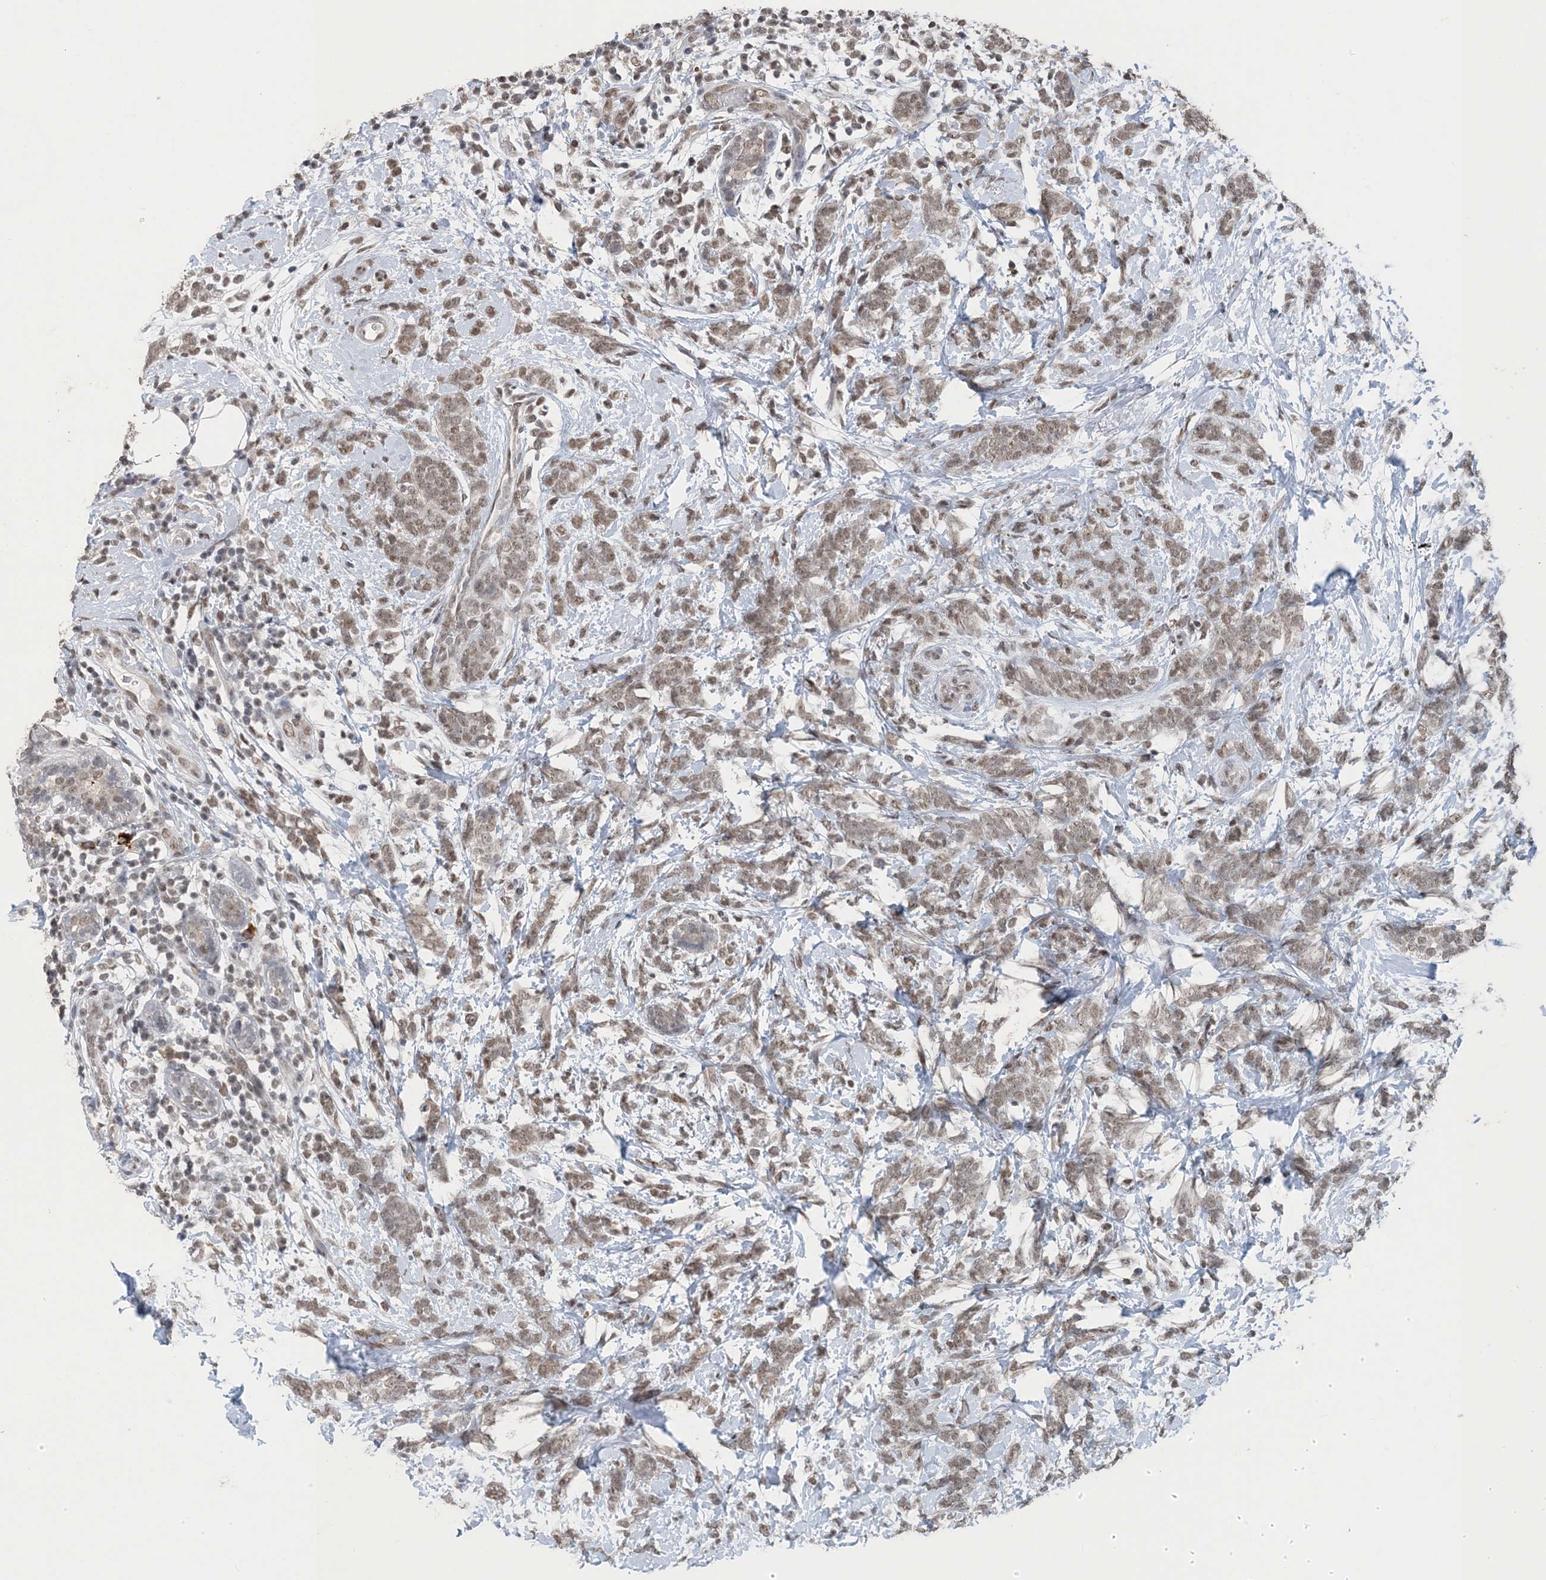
{"staining": {"intensity": "weak", "quantity": ">75%", "location": "nuclear"}, "tissue": "breast cancer", "cell_type": "Tumor cells", "image_type": "cancer", "snomed": [{"axis": "morphology", "description": "Lobular carcinoma"}, {"axis": "topography", "description": "Breast"}], "caption": "Immunohistochemistry (IHC) of breast lobular carcinoma reveals low levels of weak nuclear expression in approximately >75% of tumor cells. (DAB IHC with brightfield microscopy, high magnification).", "gene": "MBD2", "patient": {"sex": "female", "age": 58}}